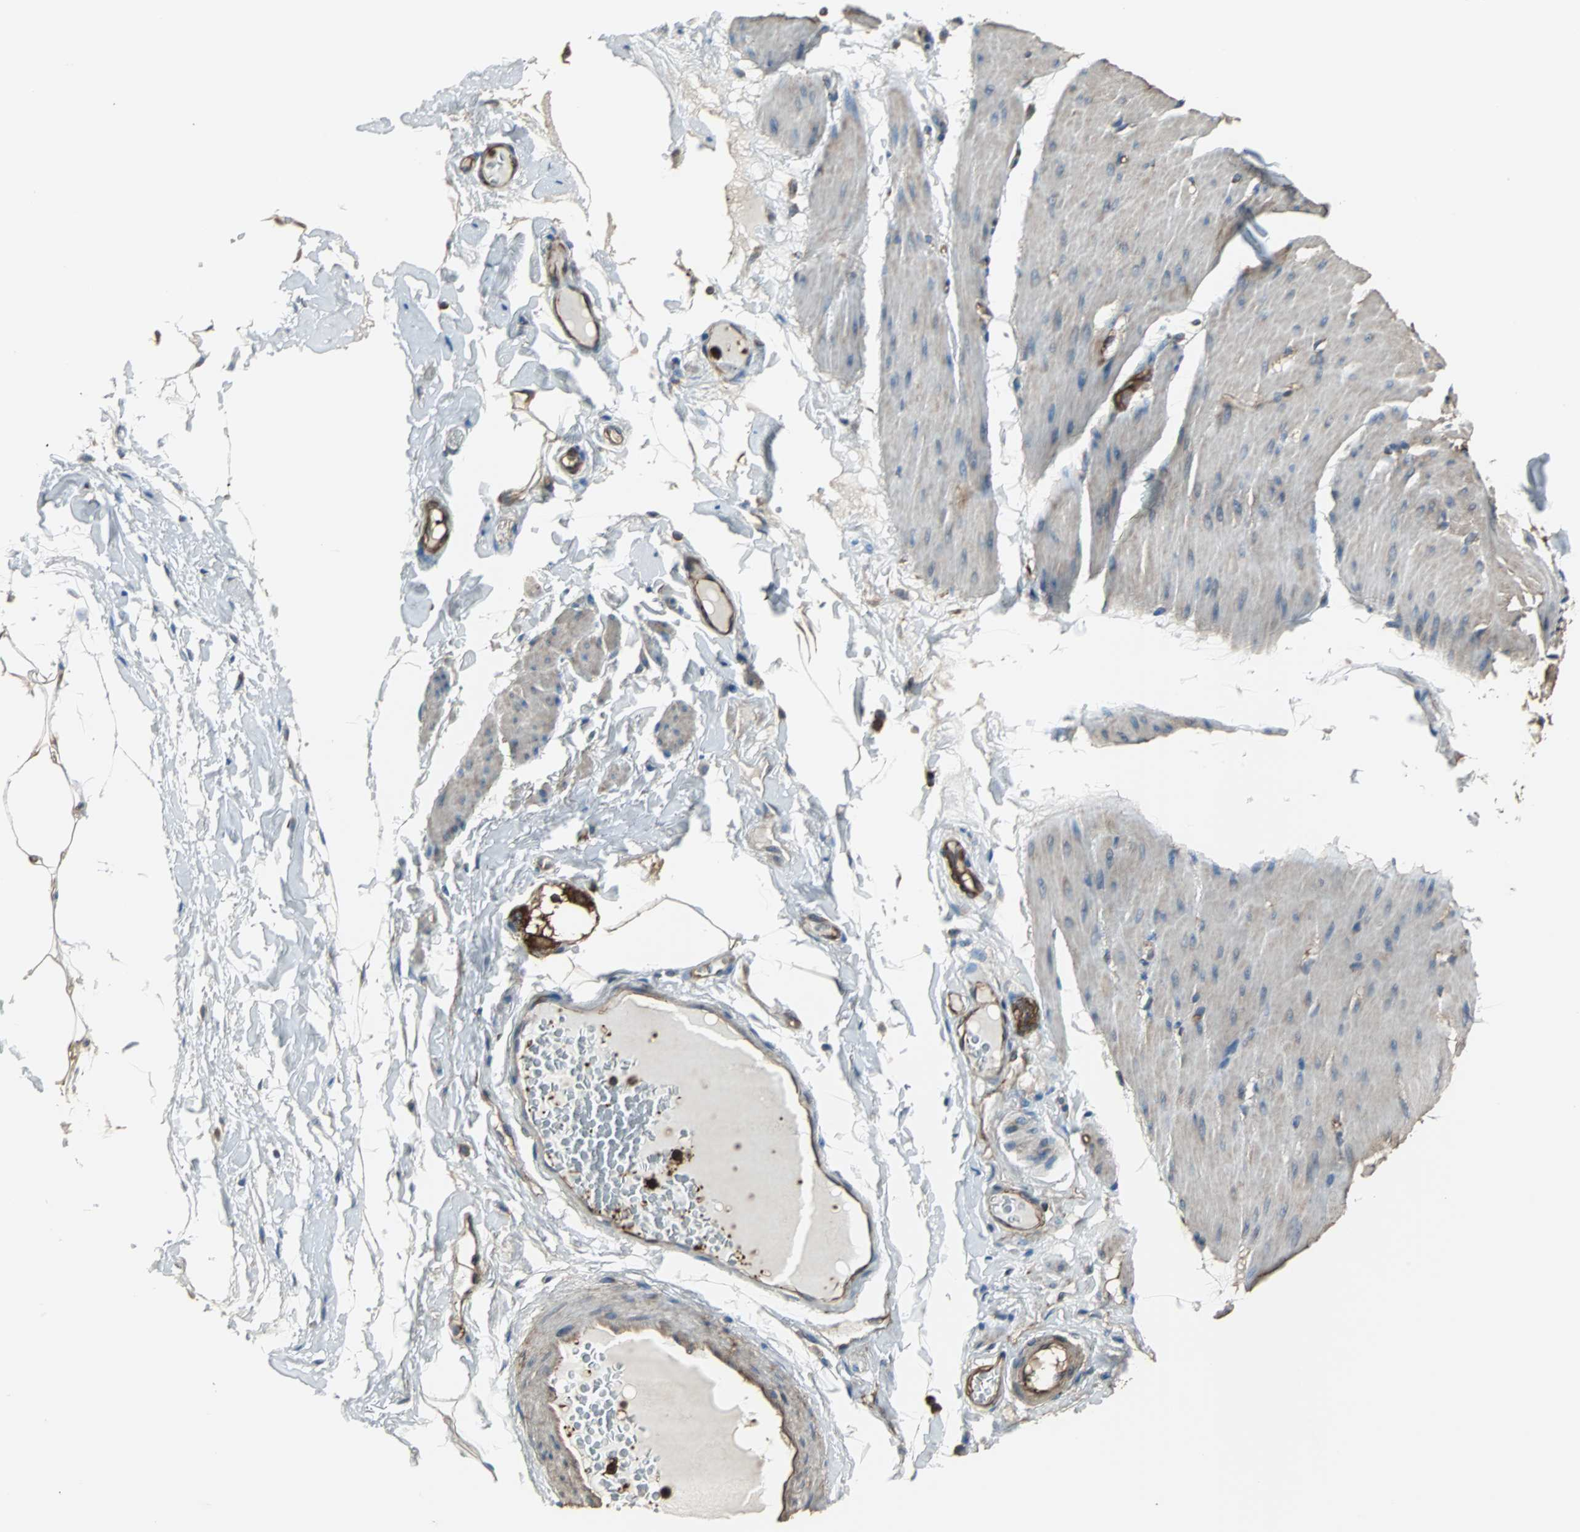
{"staining": {"intensity": "moderate", "quantity": ">75%", "location": "cytoplasmic/membranous"}, "tissue": "smooth muscle", "cell_type": "Smooth muscle cells", "image_type": "normal", "snomed": [{"axis": "morphology", "description": "Normal tissue, NOS"}, {"axis": "topography", "description": "Smooth muscle"}, {"axis": "topography", "description": "Colon"}], "caption": "Human smooth muscle stained with a brown dye displays moderate cytoplasmic/membranous positive expression in approximately >75% of smooth muscle cells.", "gene": "ACTN1", "patient": {"sex": "male", "age": 67}}